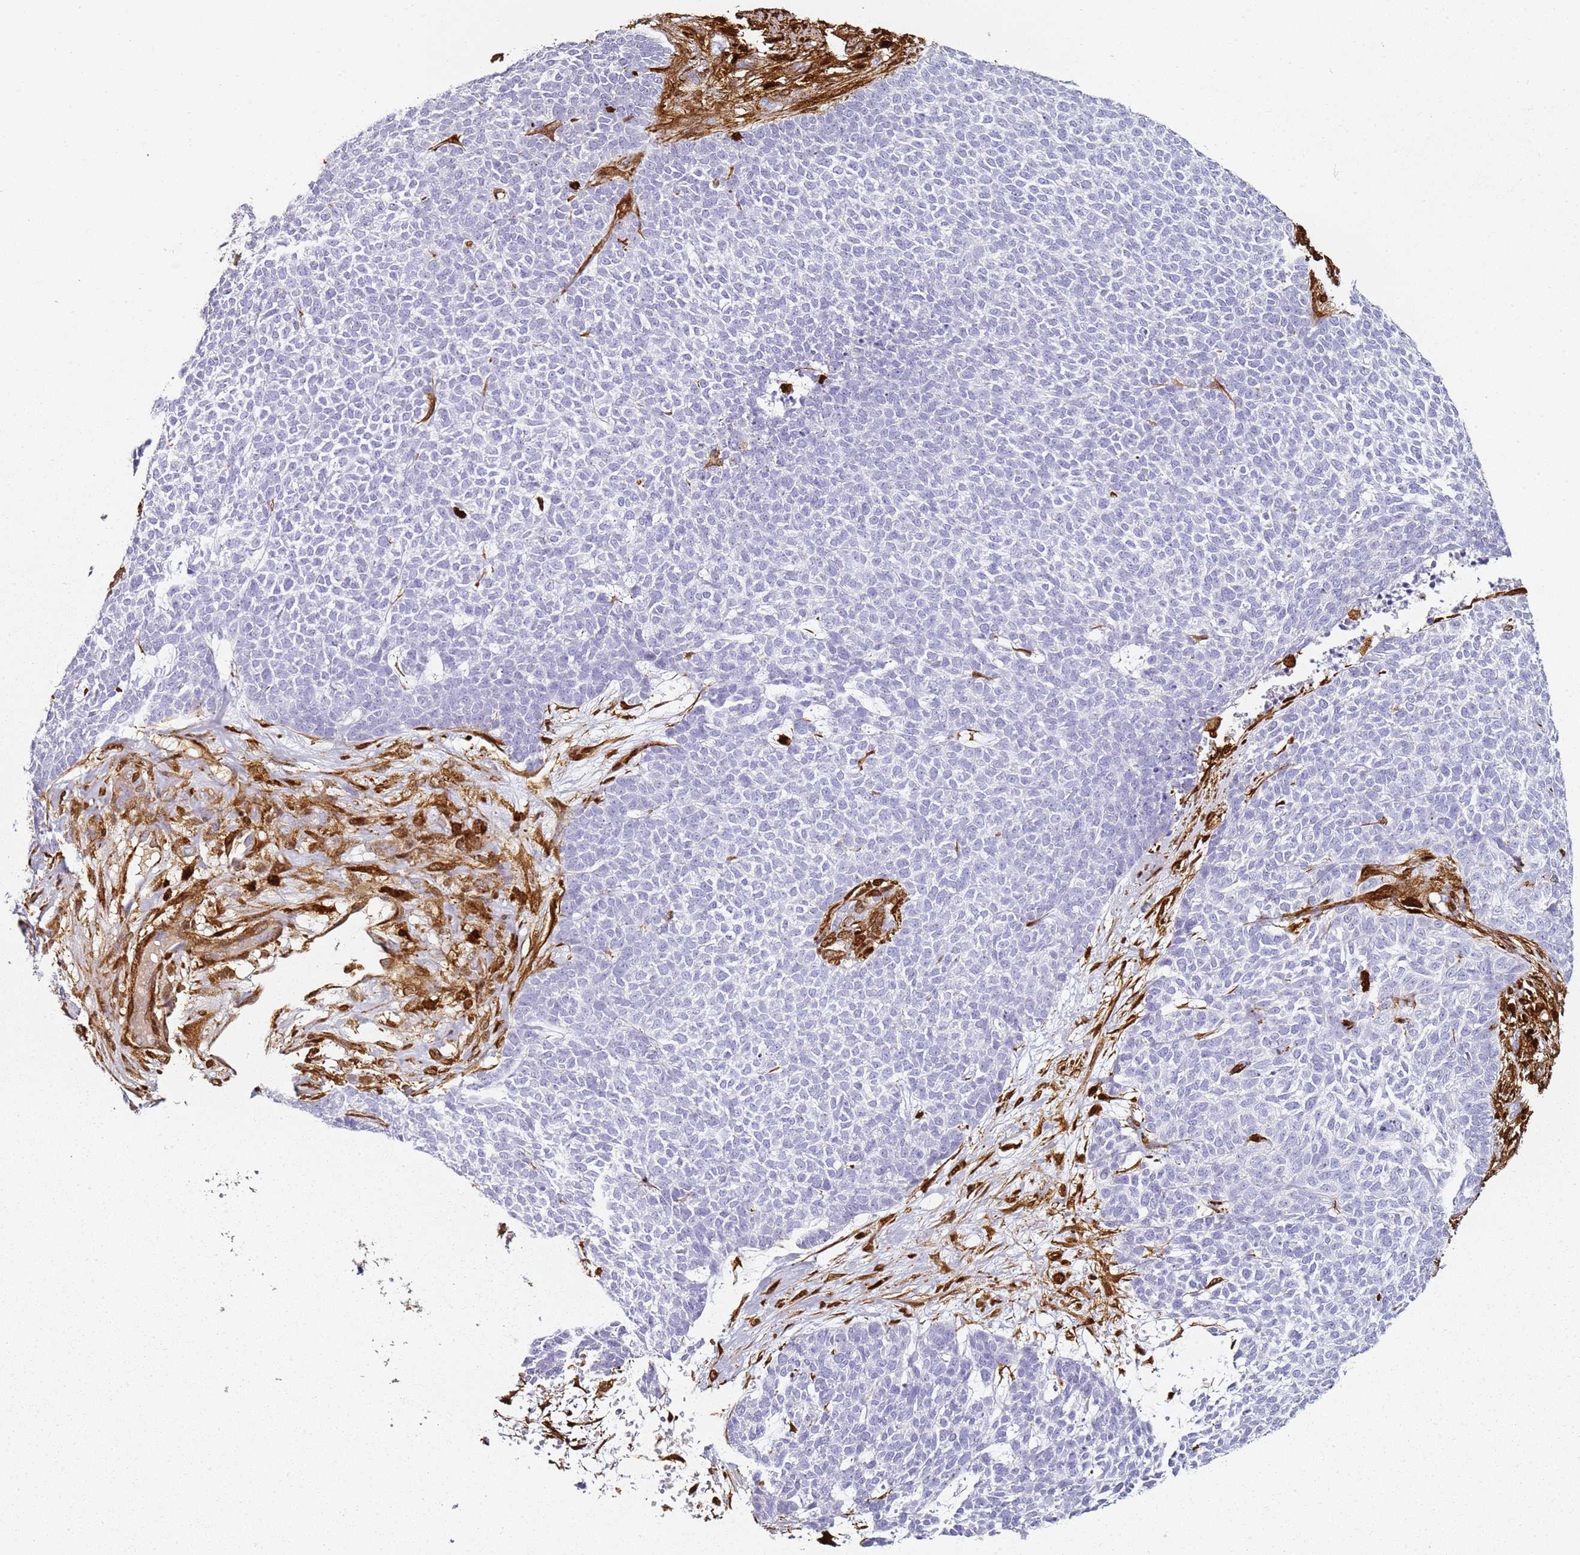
{"staining": {"intensity": "negative", "quantity": "none", "location": "none"}, "tissue": "skin cancer", "cell_type": "Tumor cells", "image_type": "cancer", "snomed": [{"axis": "morphology", "description": "Basal cell carcinoma"}, {"axis": "topography", "description": "Skin"}], "caption": "IHC image of human skin cancer (basal cell carcinoma) stained for a protein (brown), which demonstrates no staining in tumor cells. (Immunohistochemistry (ihc), brightfield microscopy, high magnification).", "gene": "S100A4", "patient": {"sex": "female", "age": 84}}